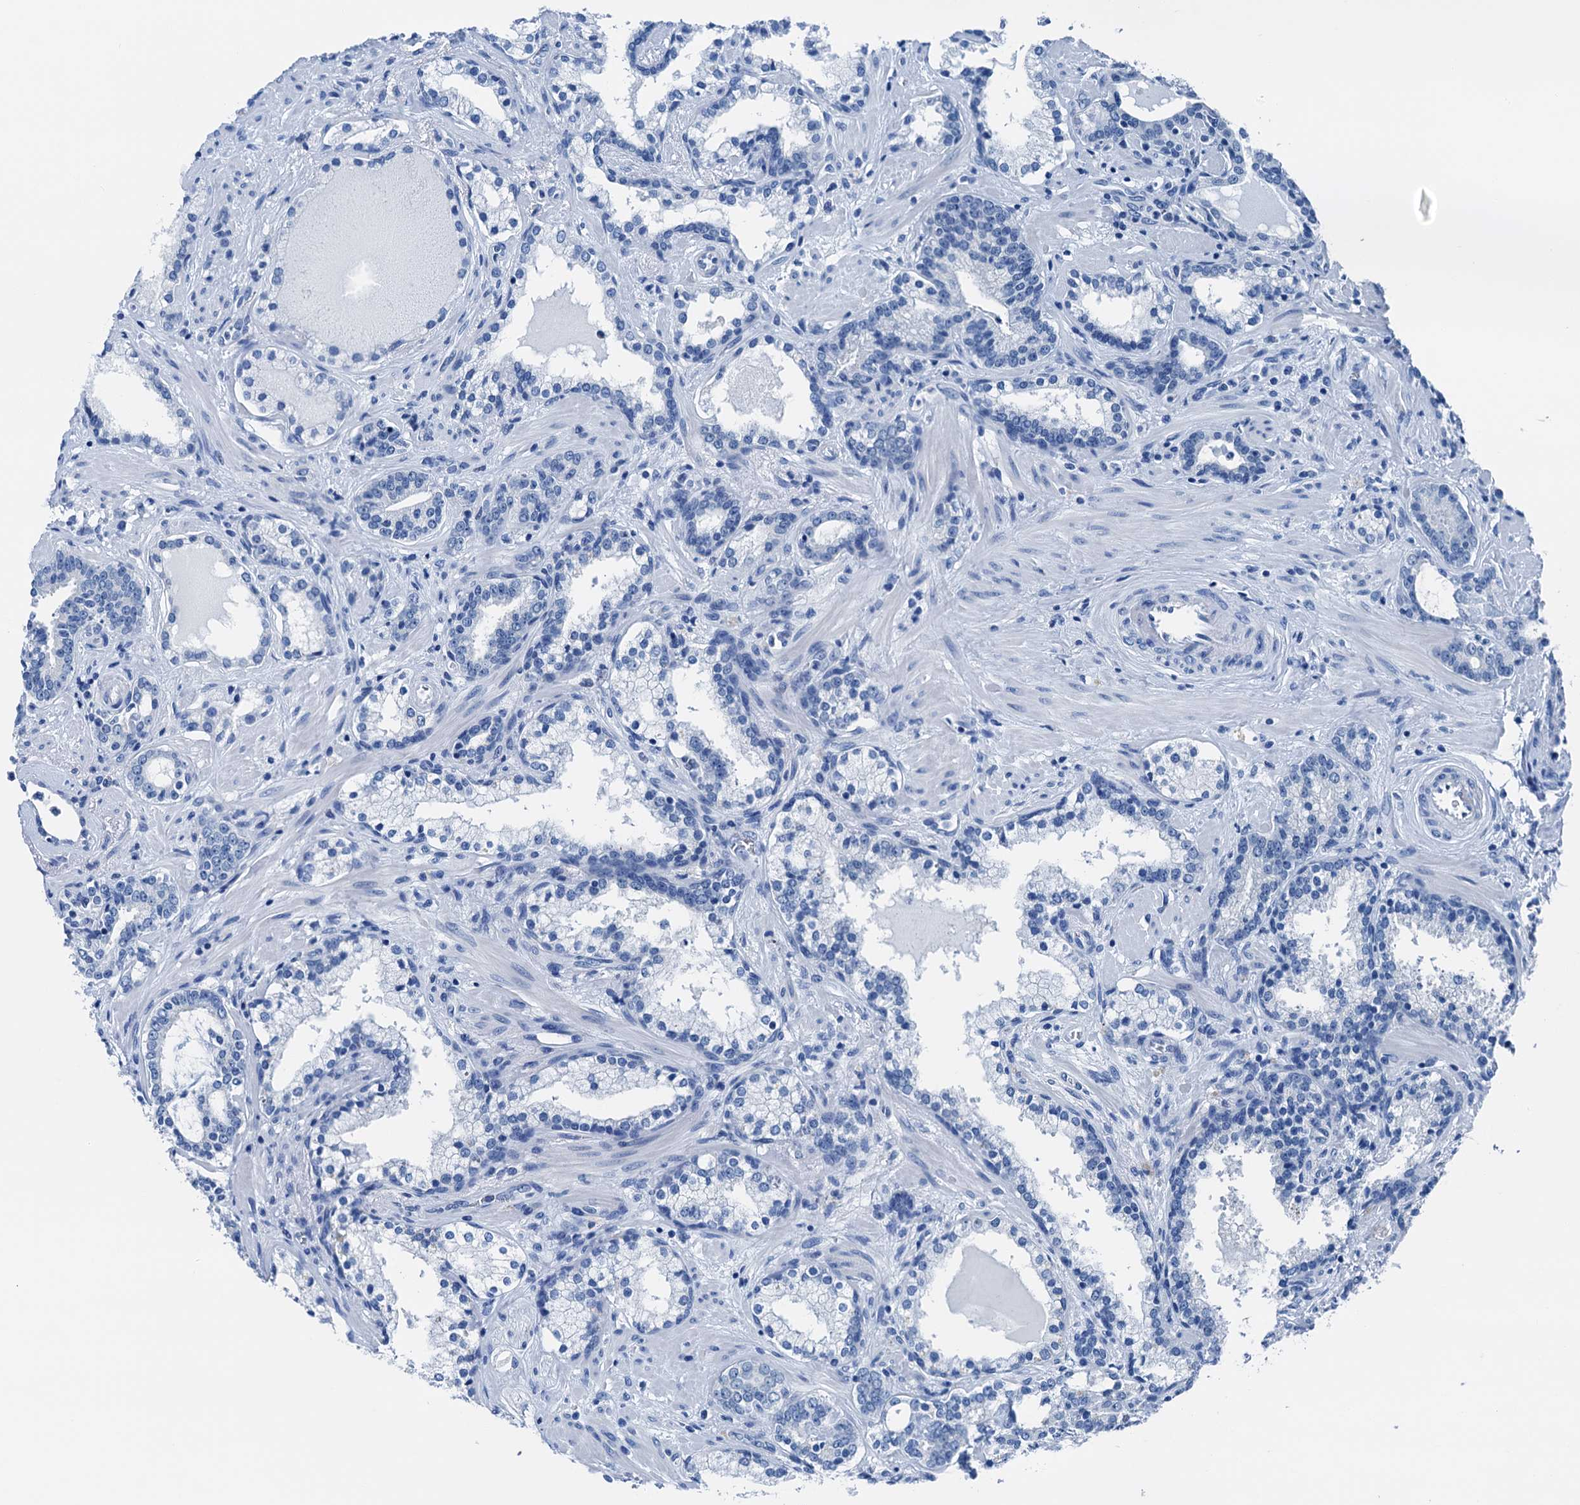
{"staining": {"intensity": "negative", "quantity": "none", "location": "none"}, "tissue": "prostate cancer", "cell_type": "Tumor cells", "image_type": "cancer", "snomed": [{"axis": "morphology", "description": "Adenocarcinoma, High grade"}, {"axis": "topography", "description": "Prostate"}], "caption": "High power microscopy micrograph of an immunohistochemistry (IHC) micrograph of high-grade adenocarcinoma (prostate), revealing no significant staining in tumor cells. (DAB (3,3'-diaminobenzidine) immunohistochemistry visualized using brightfield microscopy, high magnification).", "gene": "CBLN3", "patient": {"sex": "male", "age": 58}}